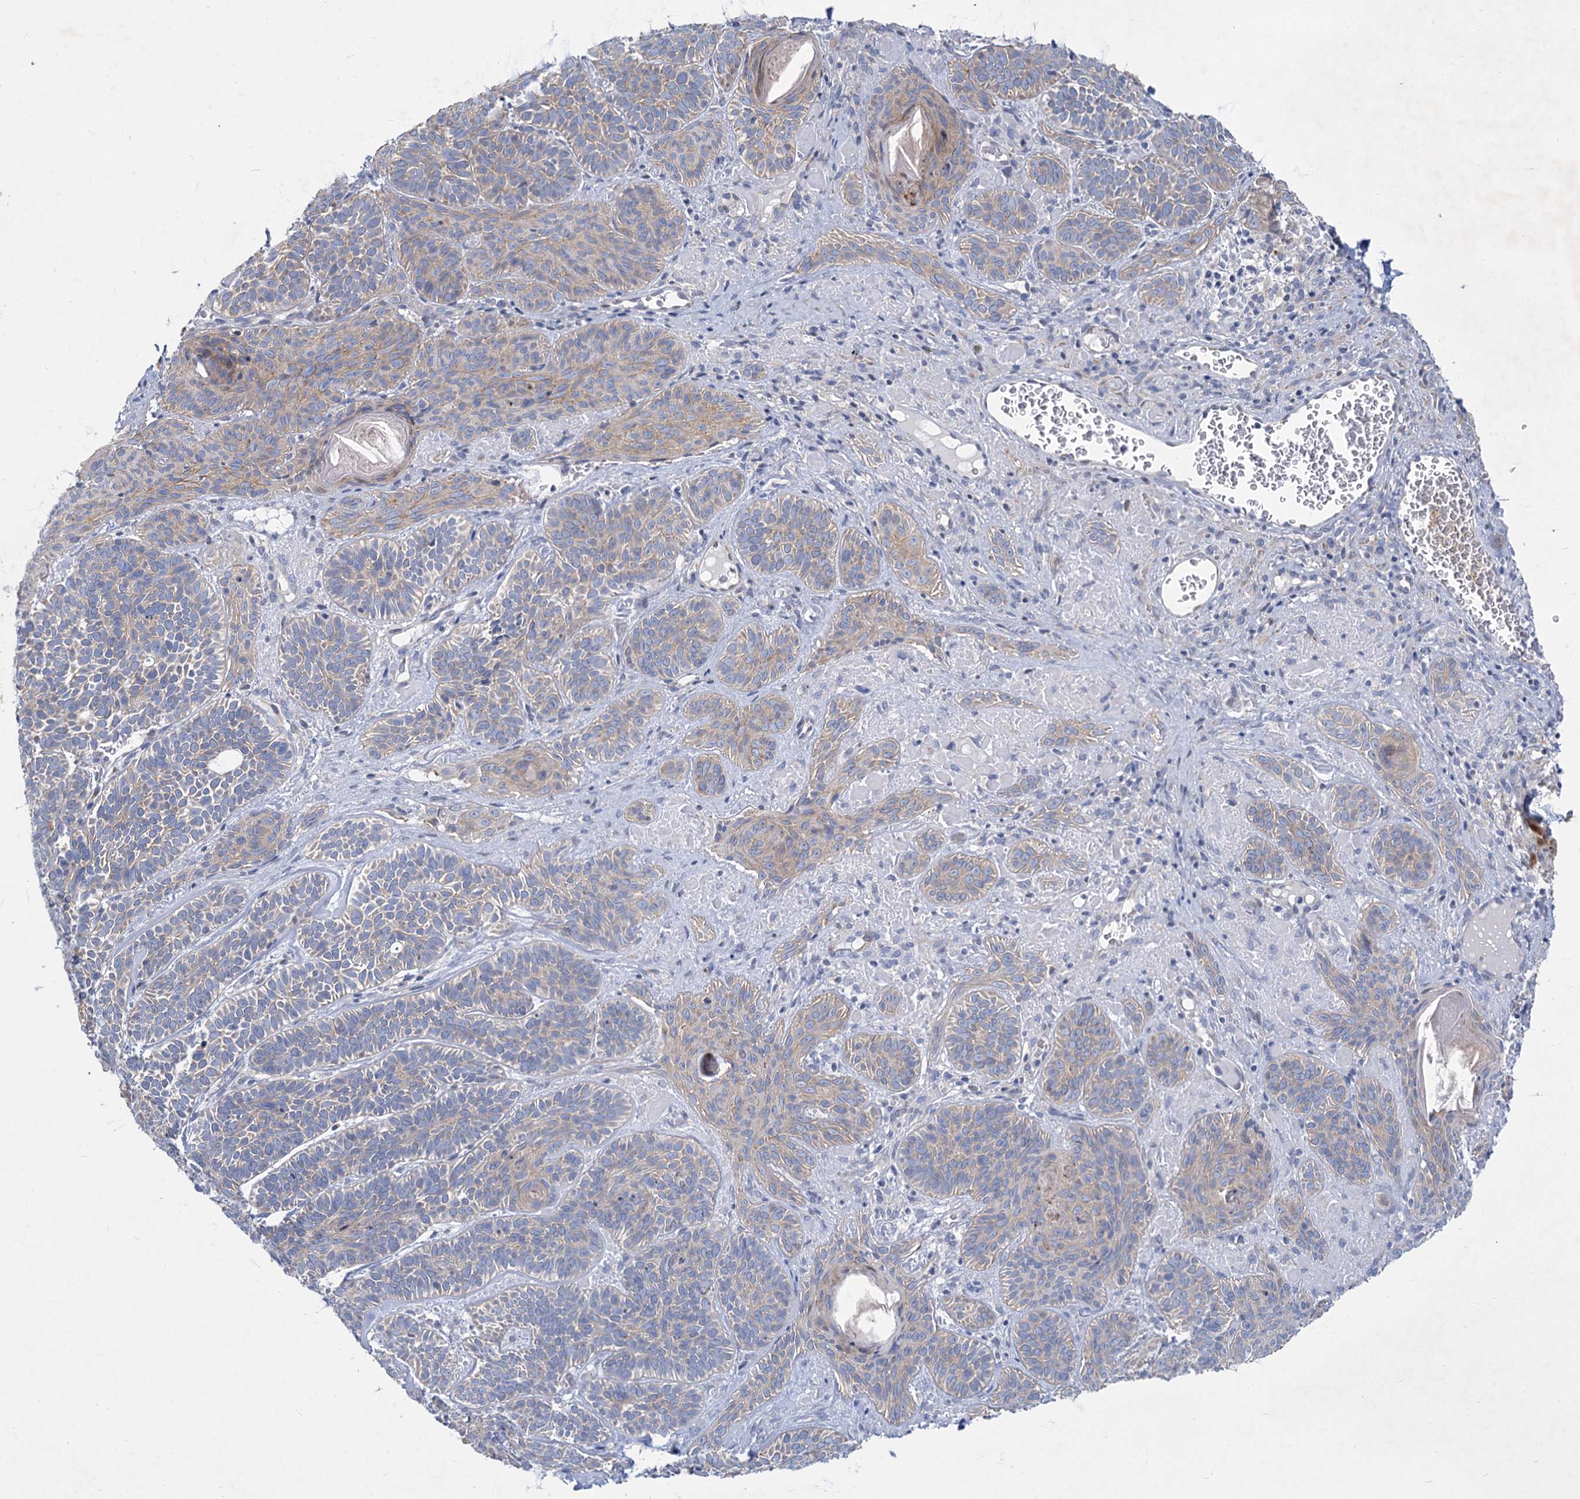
{"staining": {"intensity": "negative", "quantity": "none", "location": "none"}, "tissue": "skin cancer", "cell_type": "Tumor cells", "image_type": "cancer", "snomed": [{"axis": "morphology", "description": "Basal cell carcinoma"}, {"axis": "topography", "description": "Skin"}], "caption": "High magnification brightfield microscopy of skin cancer (basal cell carcinoma) stained with DAB (3,3'-diaminobenzidine) (brown) and counterstained with hematoxylin (blue): tumor cells show no significant staining.", "gene": "PRSS35", "patient": {"sex": "male", "age": 85}}